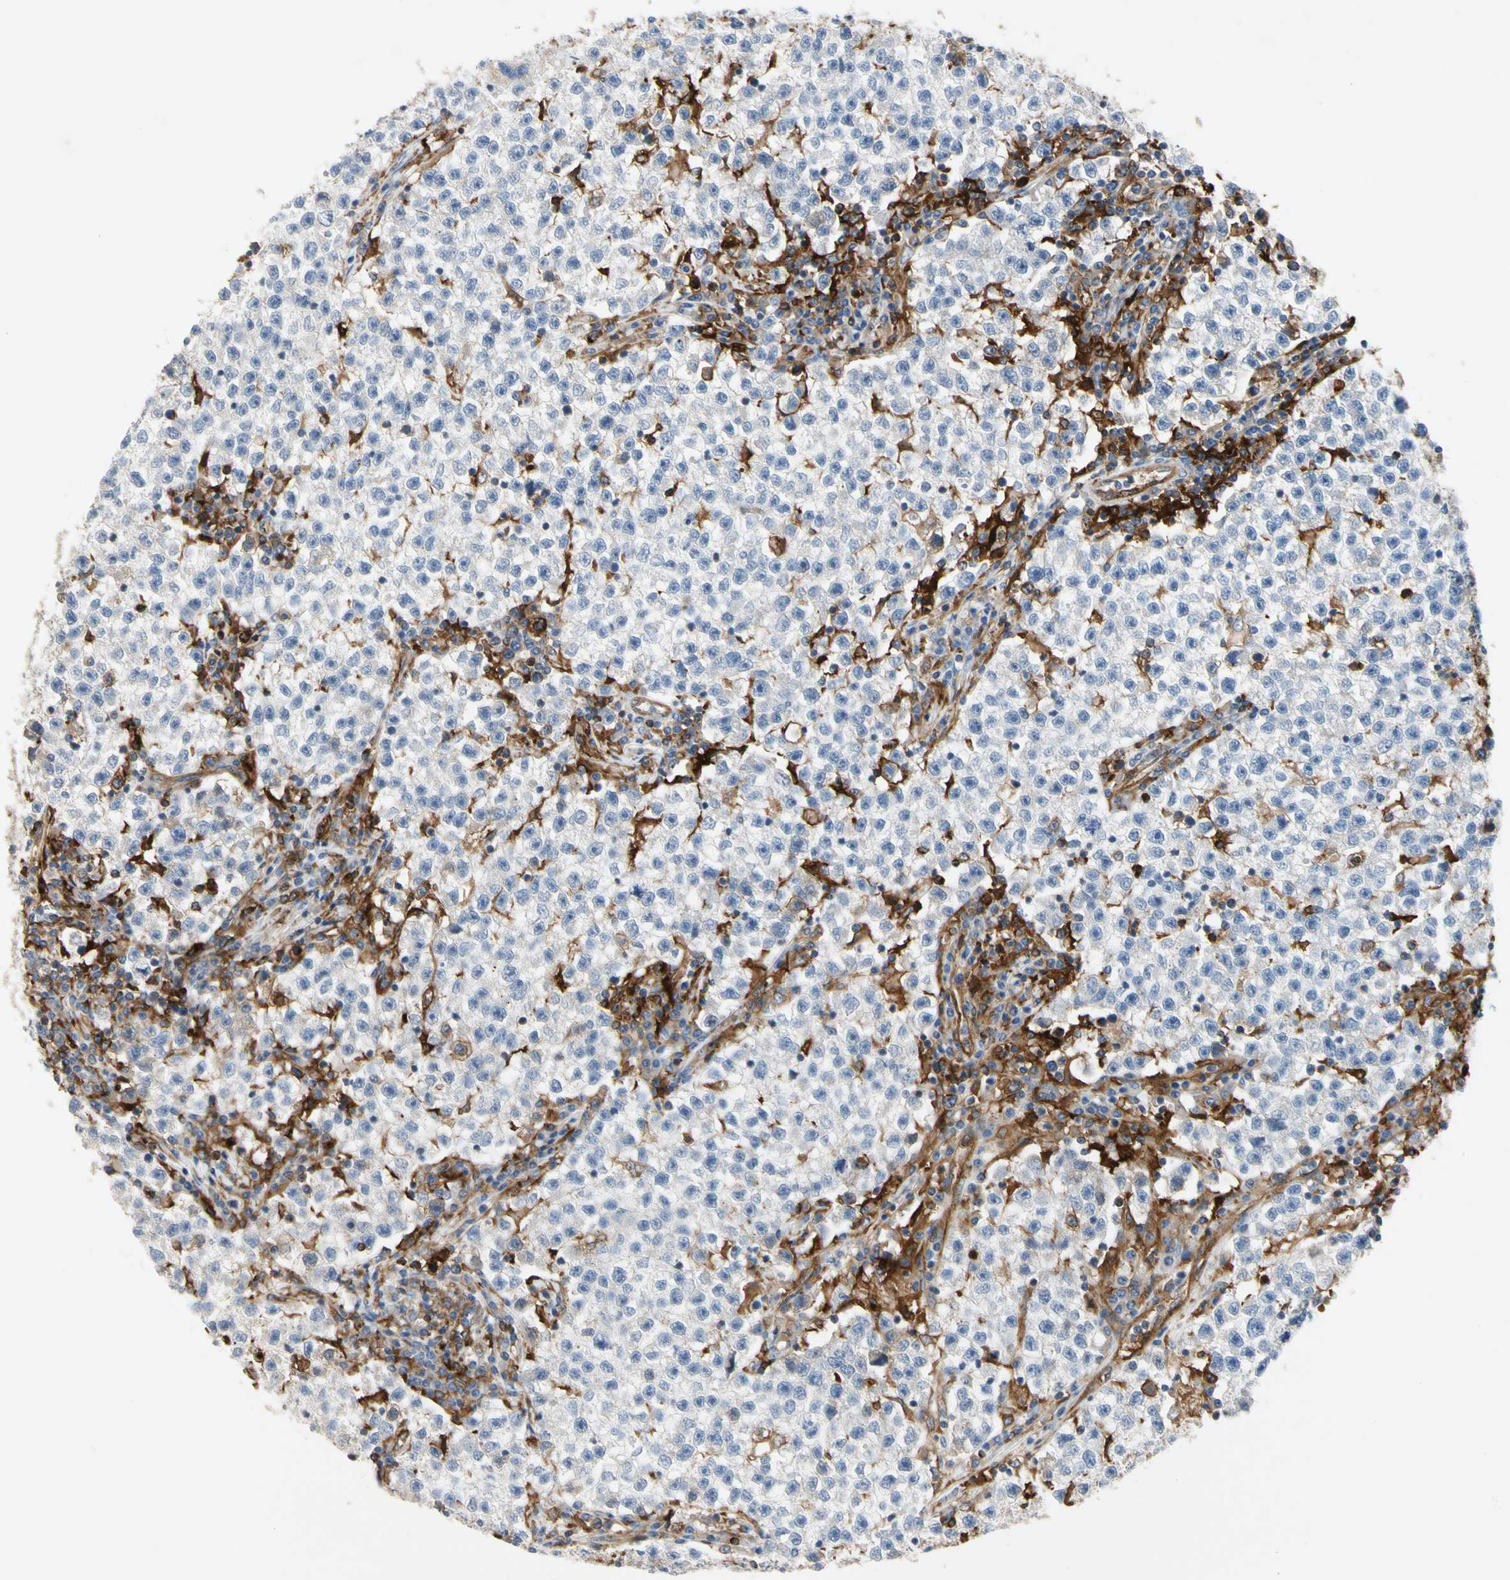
{"staining": {"intensity": "negative", "quantity": "none", "location": "none"}, "tissue": "testis cancer", "cell_type": "Tumor cells", "image_type": "cancer", "snomed": [{"axis": "morphology", "description": "Seminoma, NOS"}, {"axis": "topography", "description": "Testis"}], "caption": "Immunohistochemical staining of testis seminoma demonstrates no significant staining in tumor cells.", "gene": "GAS6", "patient": {"sex": "male", "age": 22}}